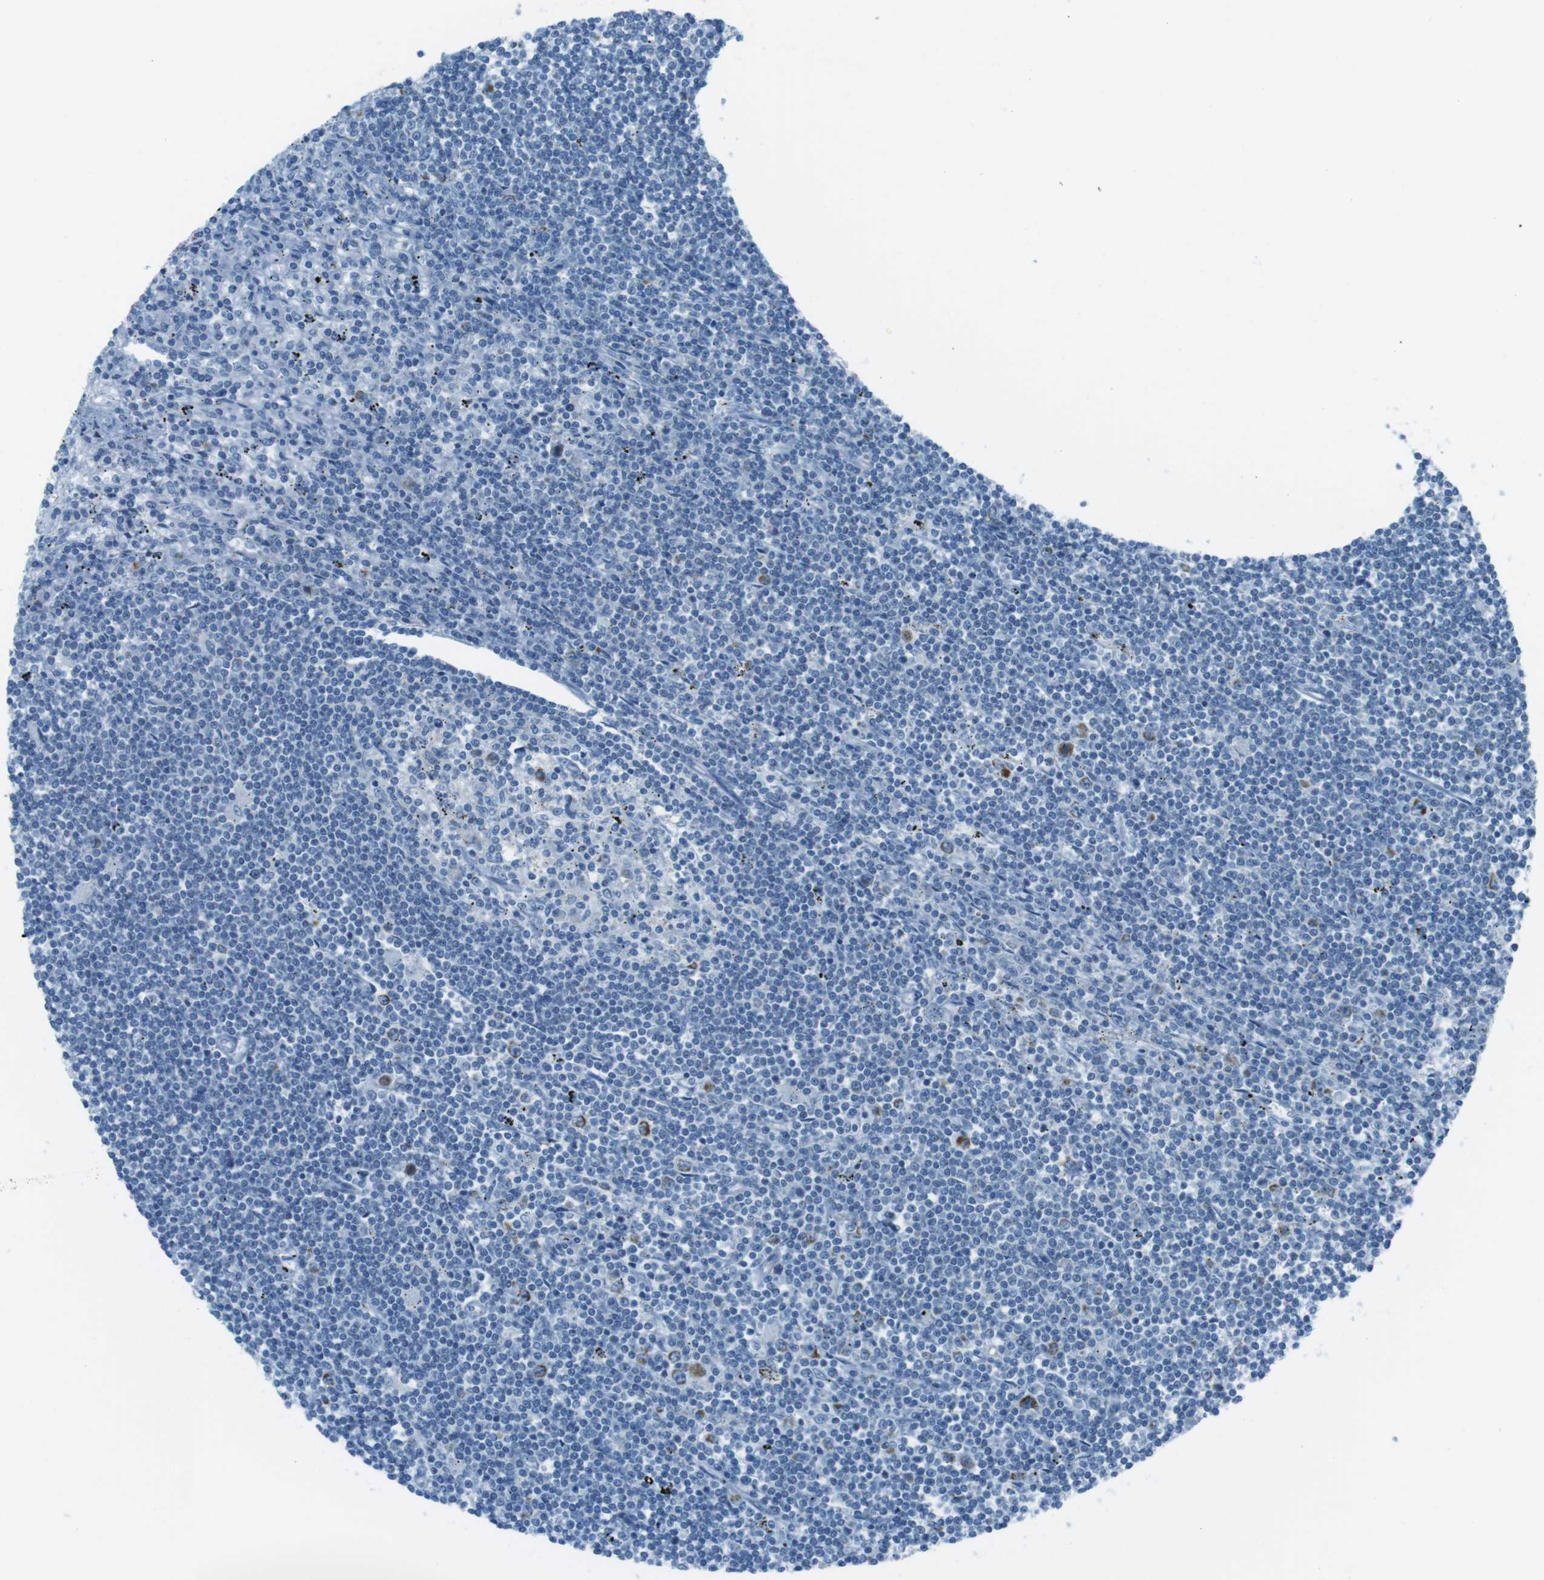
{"staining": {"intensity": "negative", "quantity": "none", "location": "none"}, "tissue": "lymphoma", "cell_type": "Tumor cells", "image_type": "cancer", "snomed": [{"axis": "morphology", "description": "Malignant lymphoma, non-Hodgkin's type, Low grade"}, {"axis": "topography", "description": "Spleen"}], "caption": "The immunohistochemistry (IHC) histopathology image has no significant staining in tumor cells of lymphoma tissue.", "gene": "DNAJA3", "patient": {"sex": "male", "age": 76}}